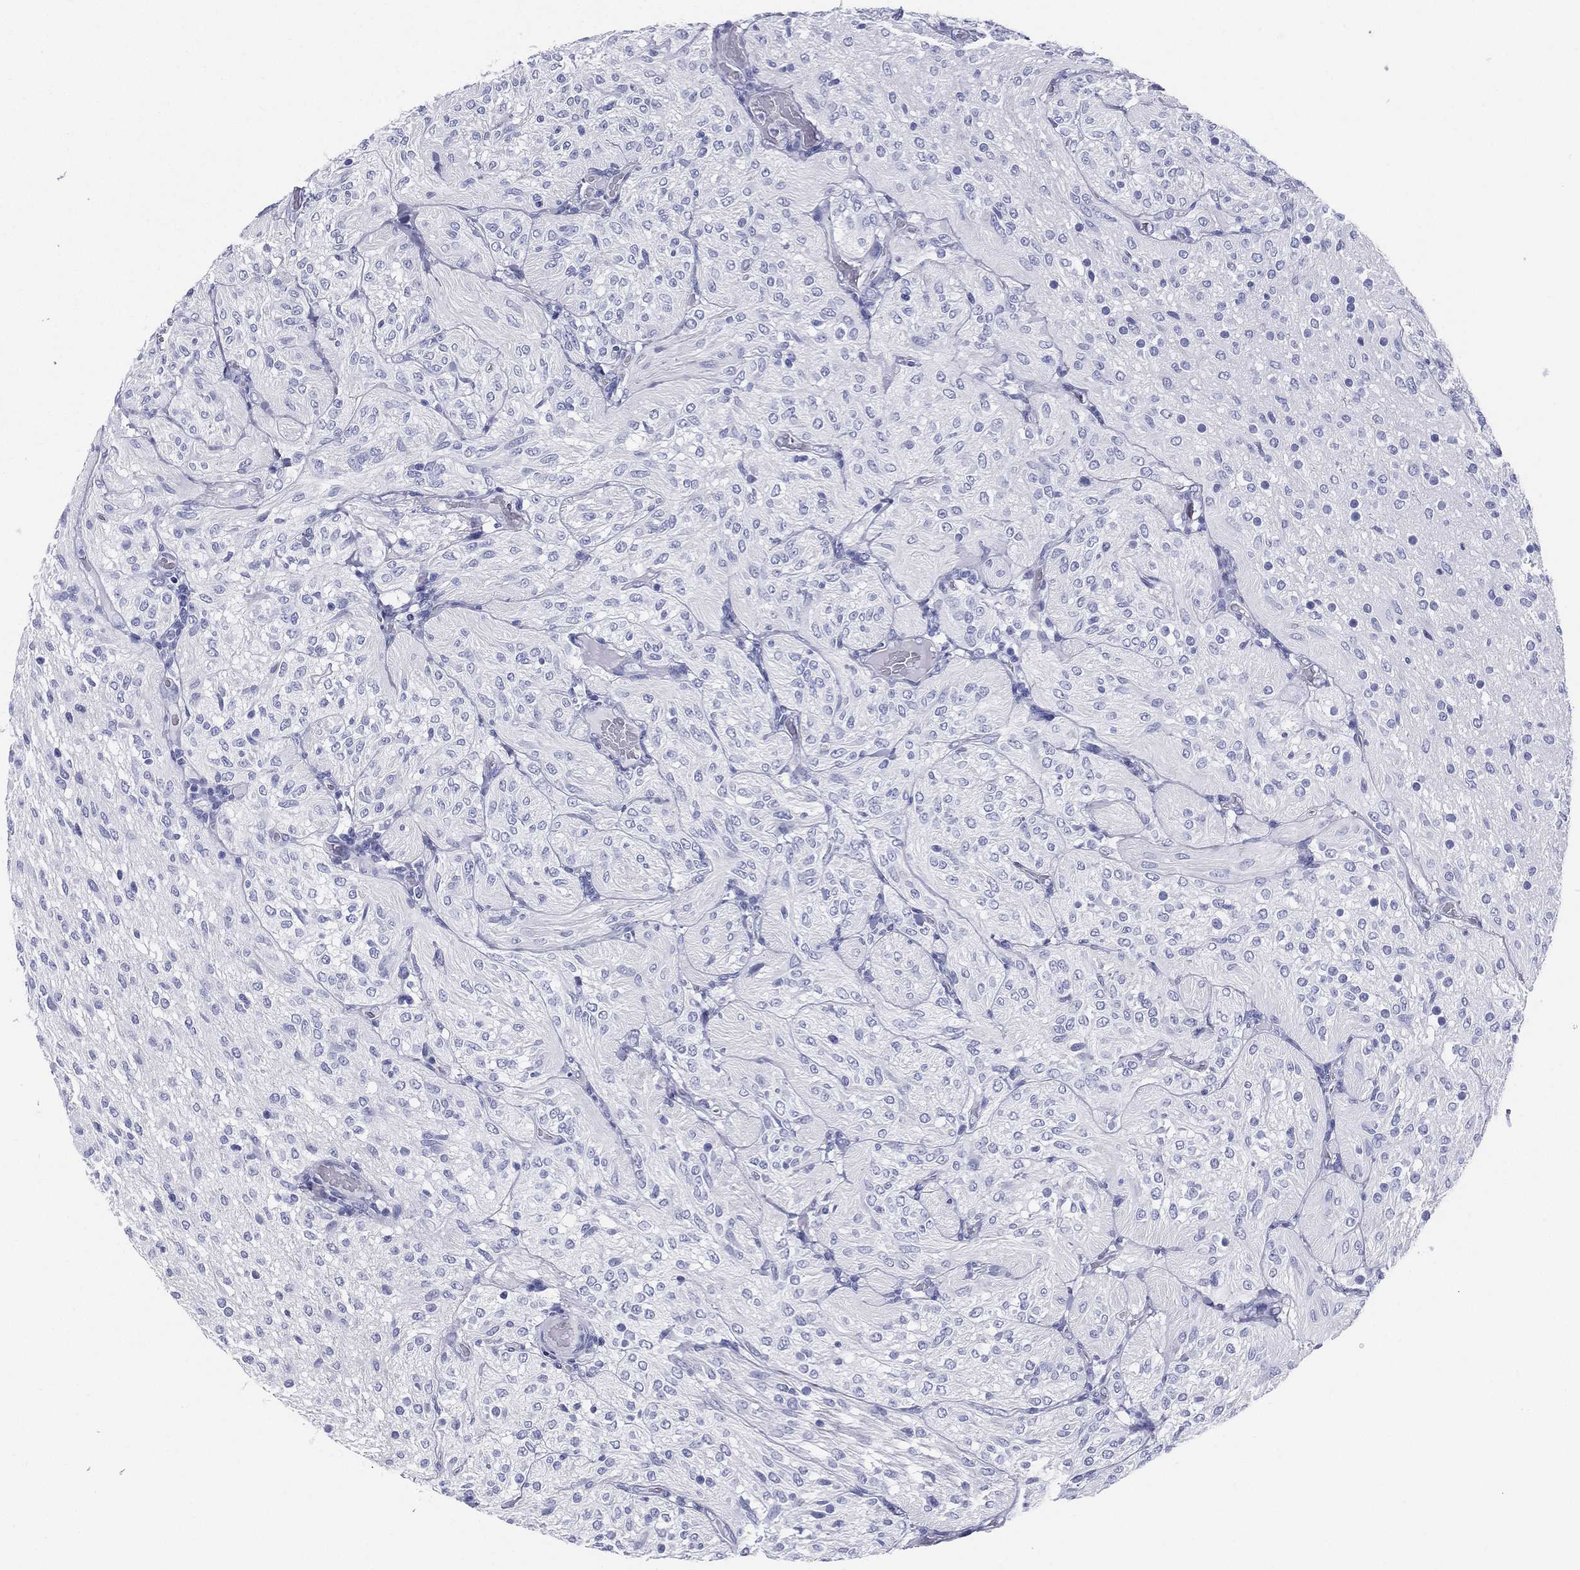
{"staining": {"intensity": "negative", "quantity": "none", "location": "none"}, "tissue": "glioma", "cell_type": "Tumor cells", "image_type": "cancer", "snomed": [{"axis": "morphology", "description": "Glioma, malignant, Low grade"}, {"axis": "topography", "description": "Brain"}], "caption": "A micrograph of malignant glioma (low-grade) stained for a protein shows no brown staining in tumor cells.", "gene": "RSPH4A", "patient": {"sex": "male", "age": 3}}